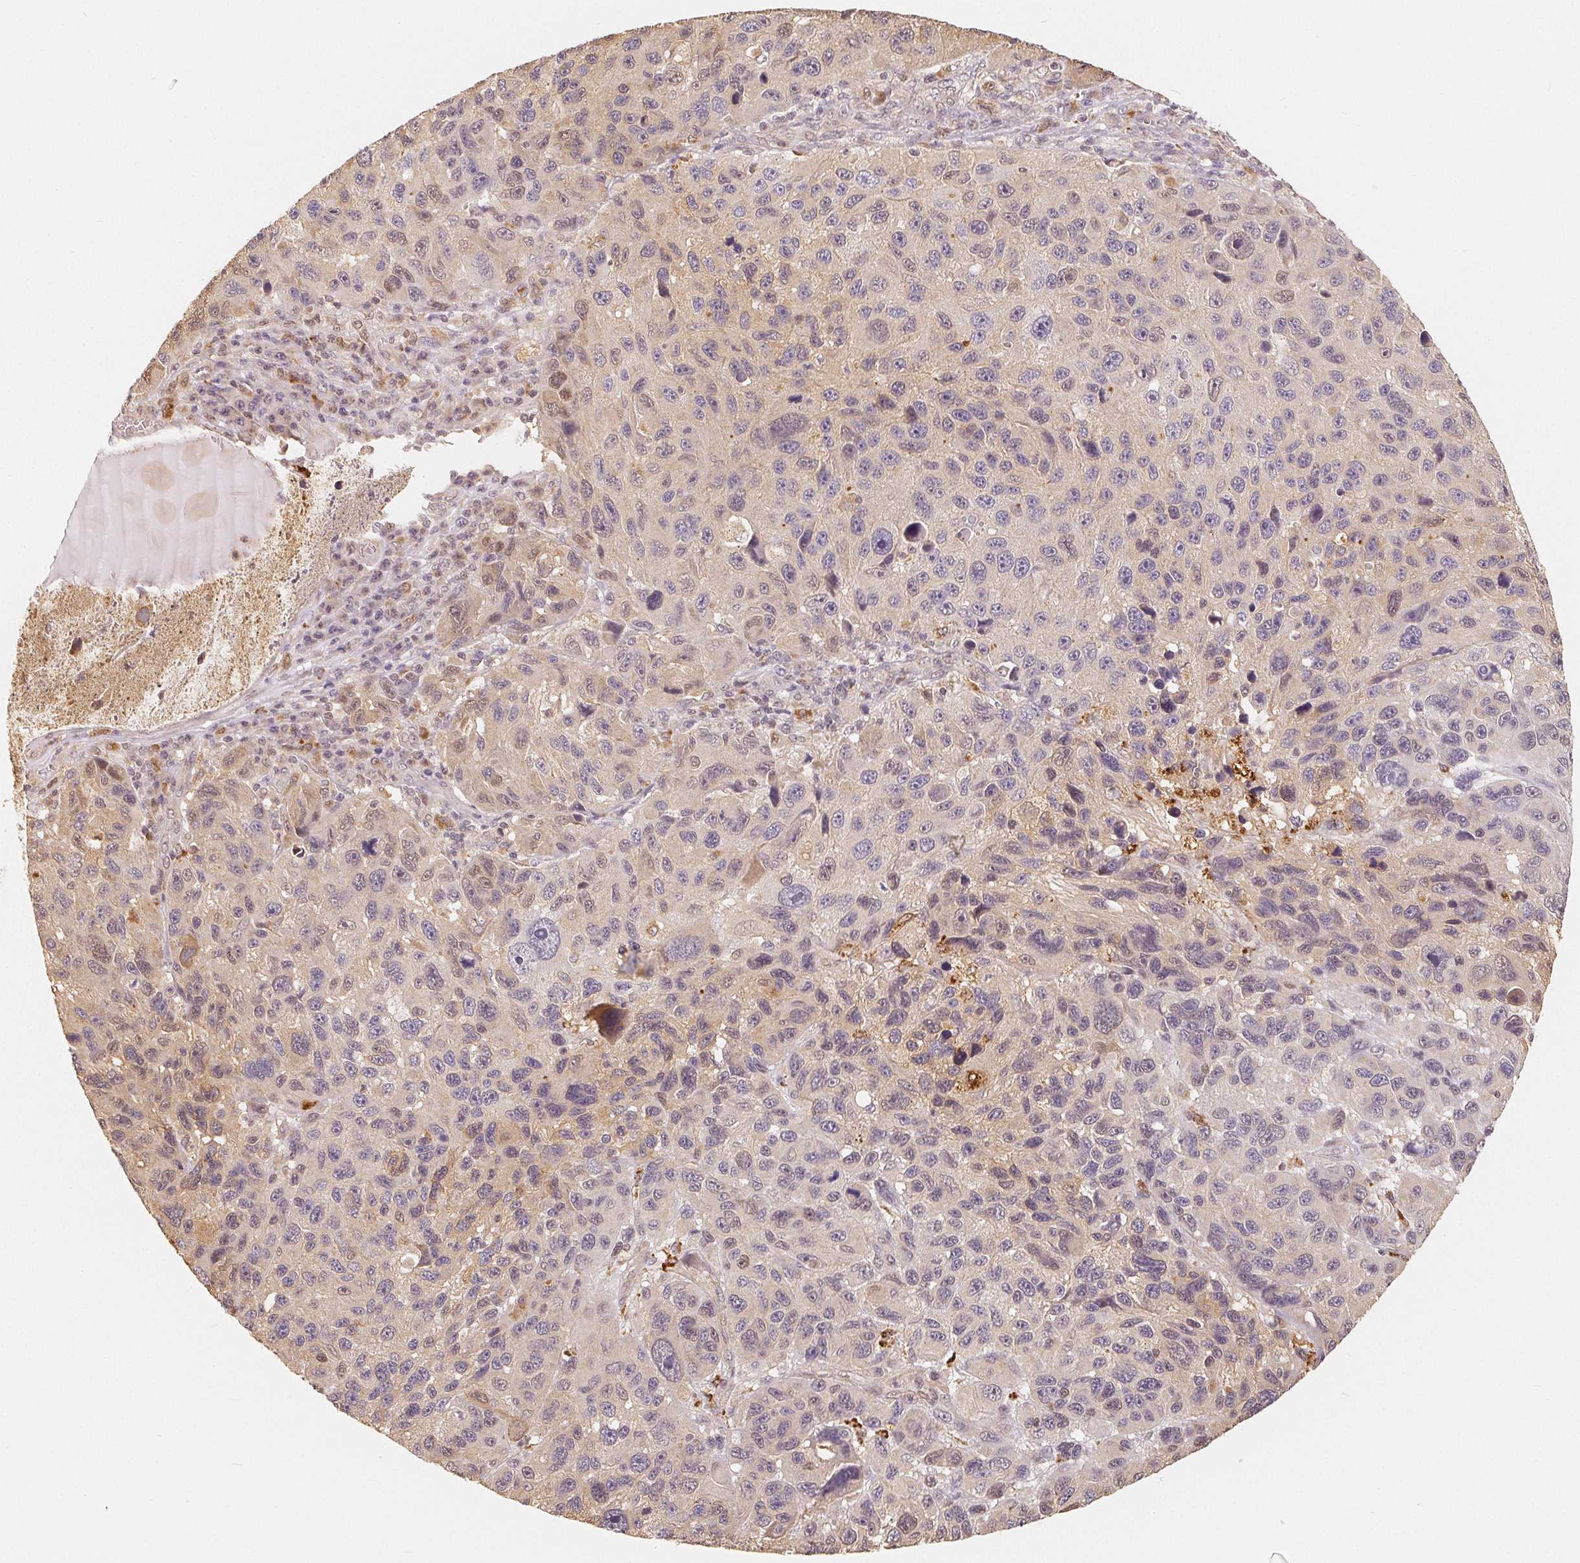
{"staining": {"intensity": "weak", "quantity": "<25%", "location": "nuclear"}, "tissue": "melanoma", "cell_type": "Tumor cells", "image_type": "cancer", "snomed": [{"axis": "morphology", "description": "Malignant melanoma, NOS"}, {"axis": "topography", "description": "Skin"}], "caption": "Human malignant melanoma stained for a protein using immunohistochemistry (IHC) displays no staining in tumor cells.", "gene": "GUSB", "patient": {"sex": "male", "age": 53}}